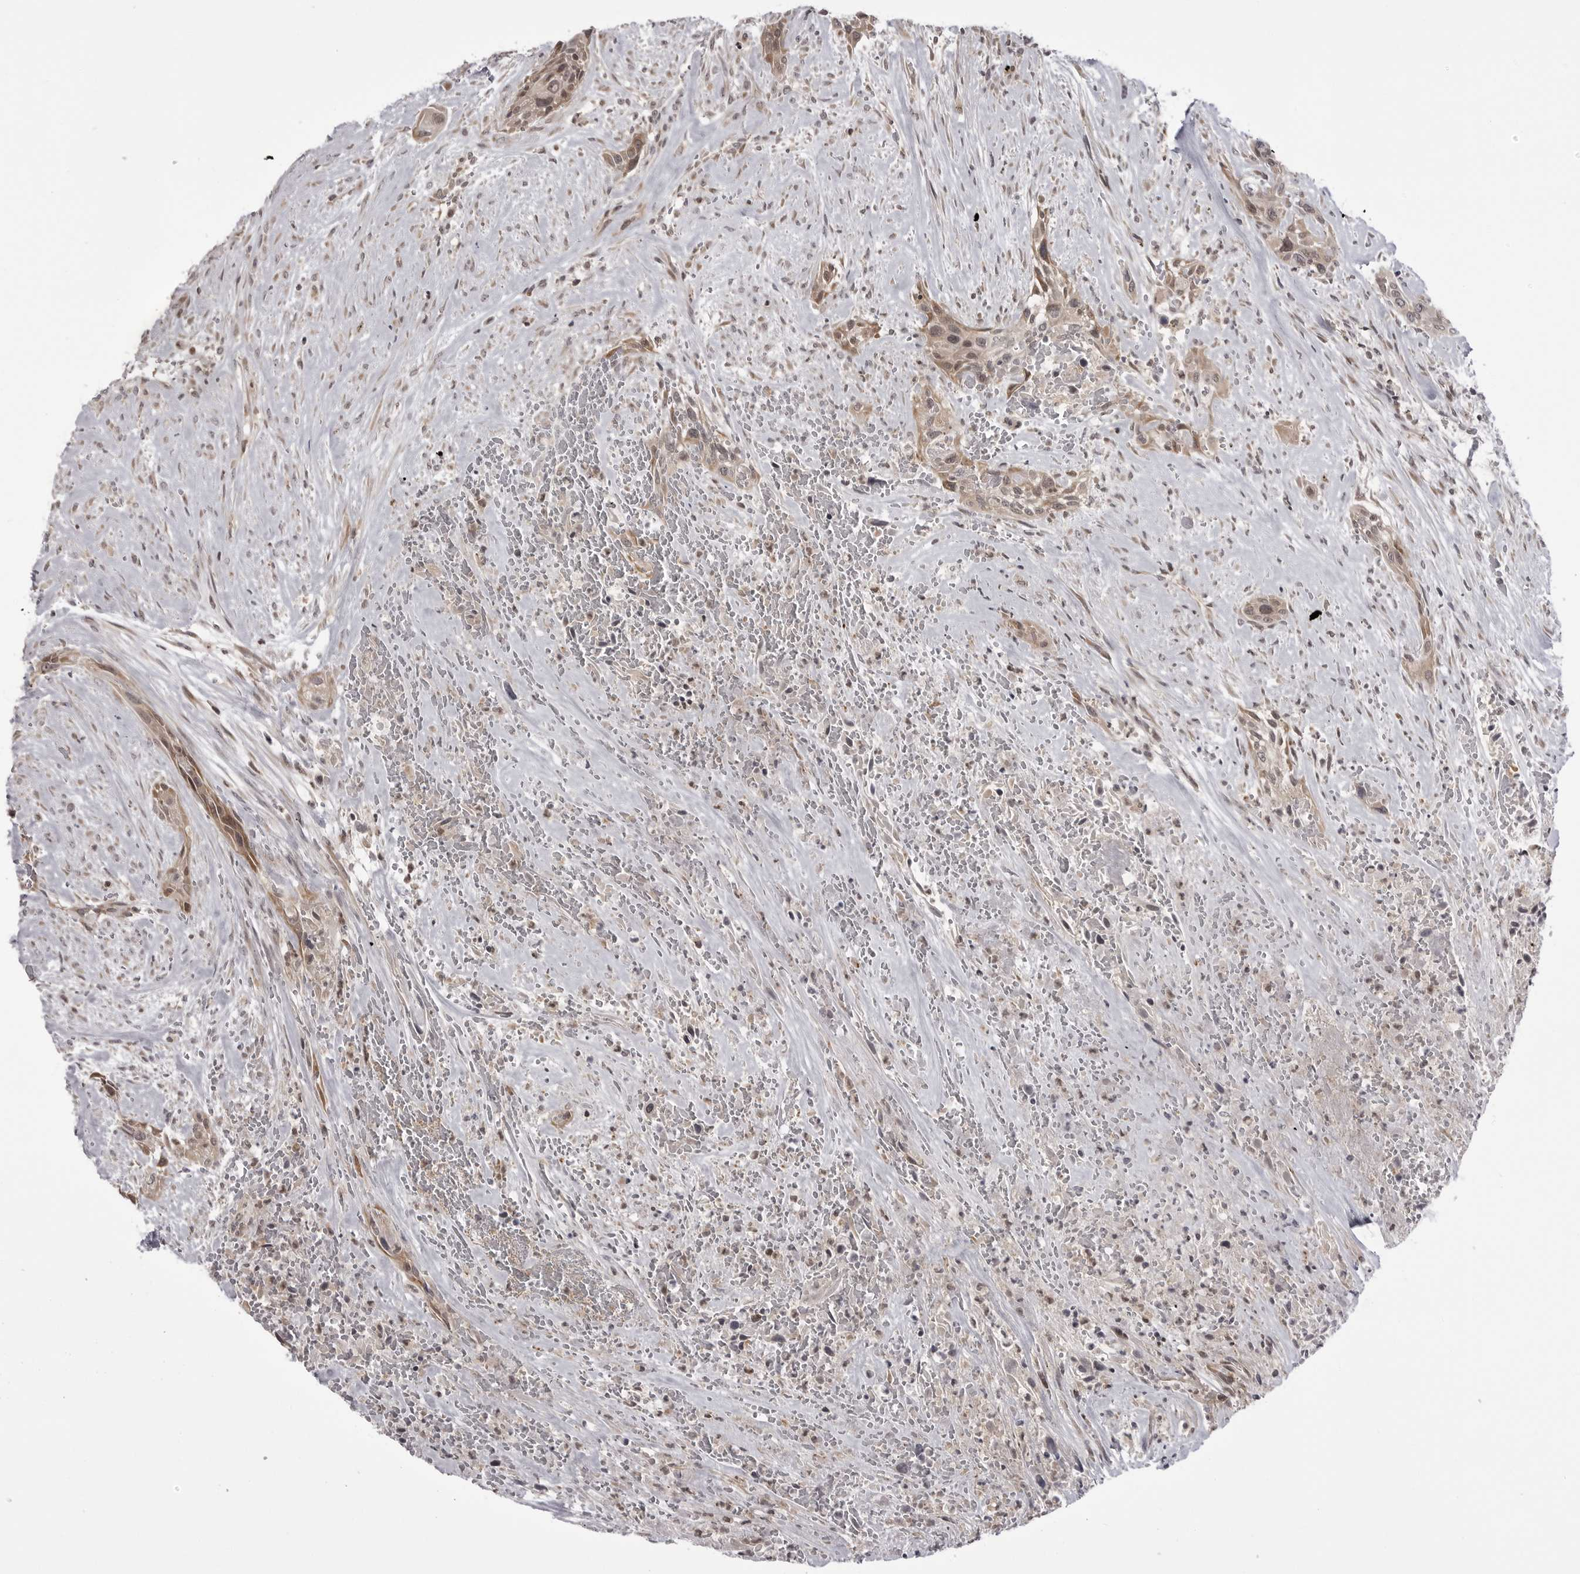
{"staining": {"intensity": "weak", "quantity": ">75%", "location": "cytoplasmic/membranous"}, "tissue": "urothelial cancer", "cell_type": "Tumor cells", "image_type": "cancer", "snomed": [{"axis": "morphology", "description": "Urothelial carcinoma, High grade"}, {"axis": "topography", "description": "Urinary bladder"}], "caption": "Urothelial carcinoma (high-grade) stained with a protein marker demonstrates weak staining in tumor cells.", "gene": "PTK2B", "patient": {"sex": "male", "age": 35}}